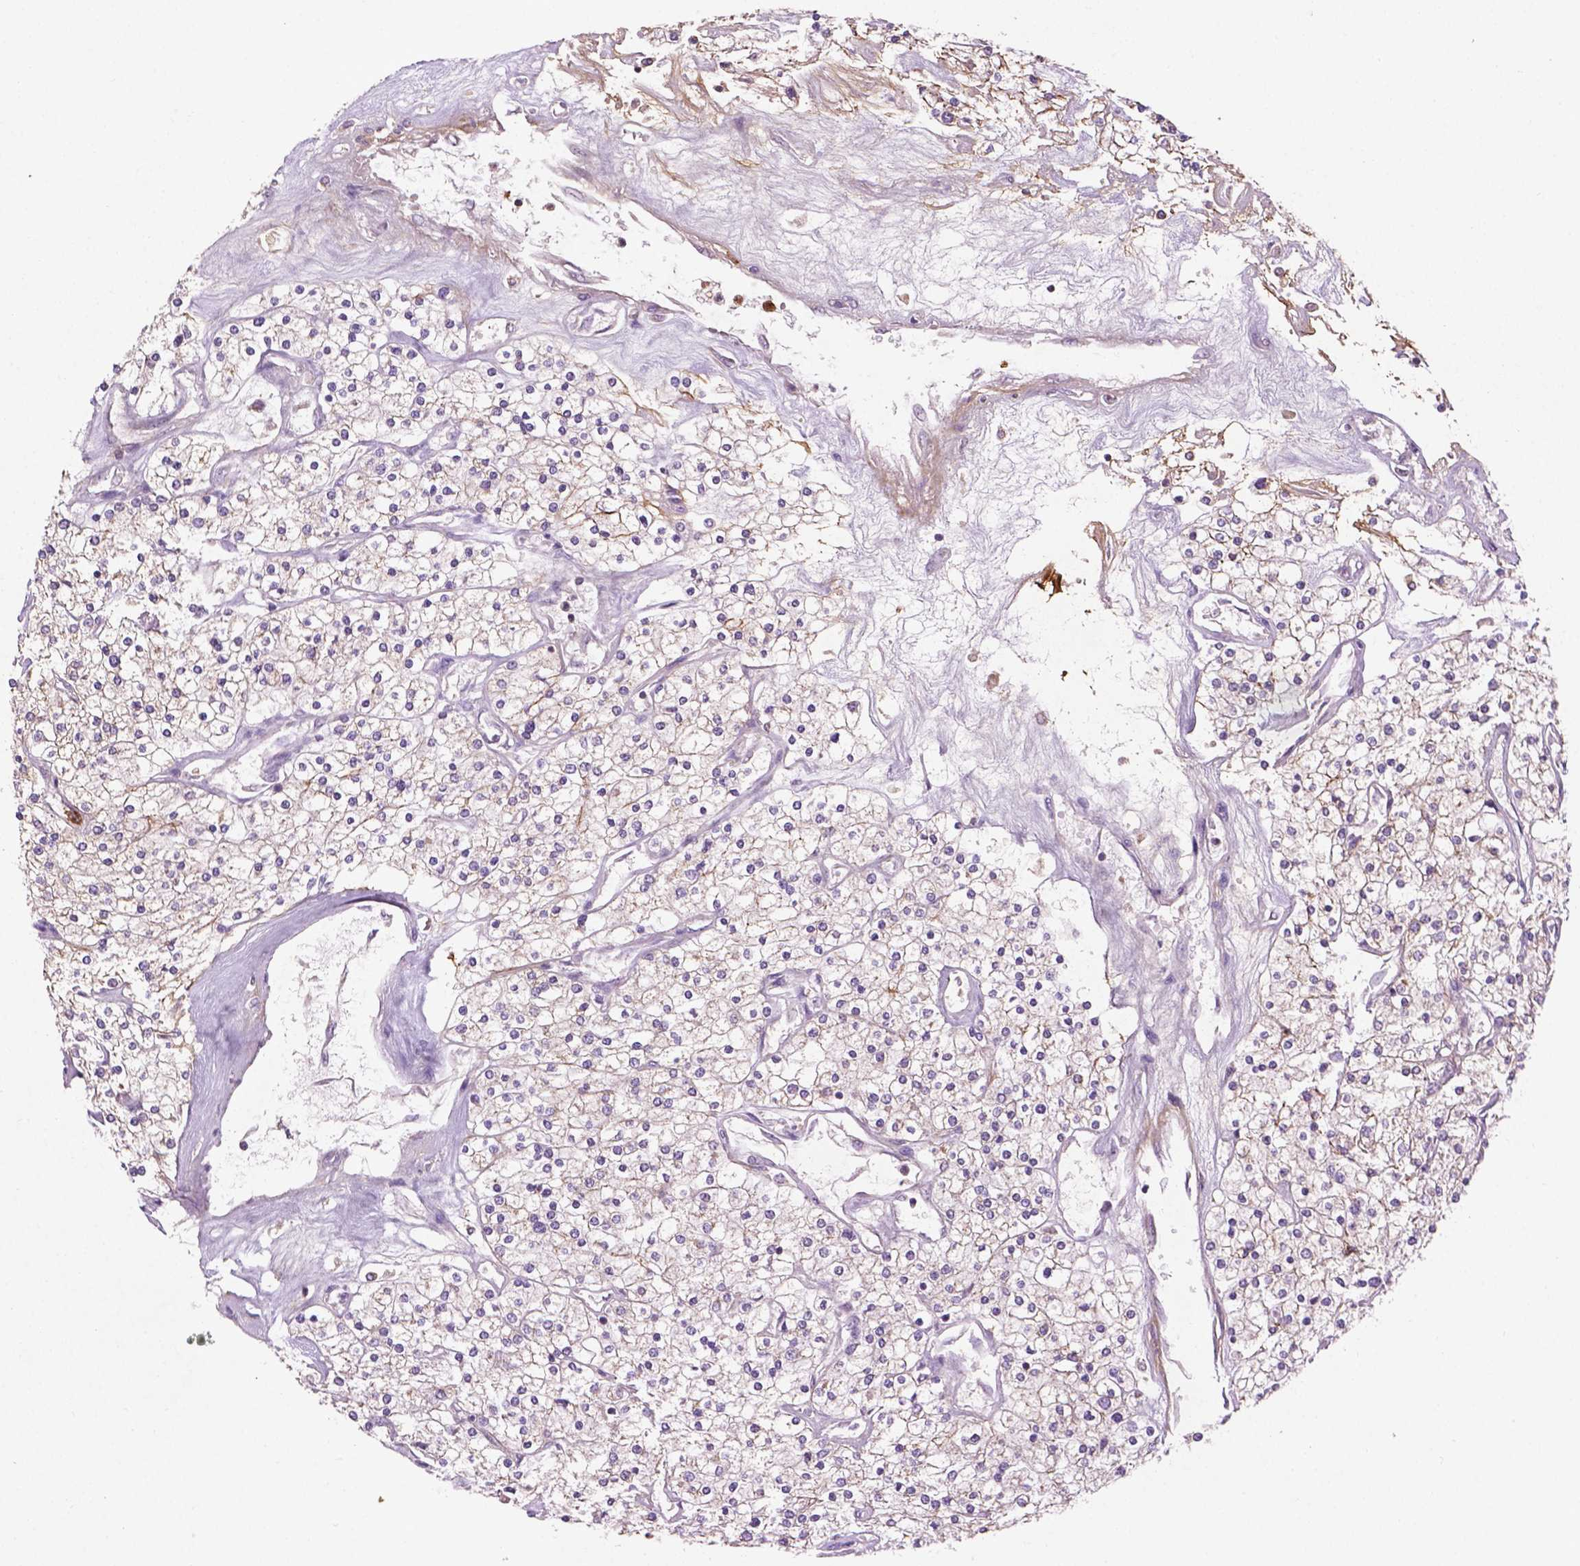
{"staining": {"intensity": "negative", "quantity": "none", "location": "none"}, "tissue": "renal cancer", "cell_type": "Tumor cells", "image_type": "cancer", "snomed": [{"axis": "morphology", "description": "Adenocarcinoma, NOS"}, {"axis": "topography", "description": "Kidney"}], "caption": "Immunohistochemistry (IHC) micrograph of renal adenocarcinoma stained for a protein (brown), which demonstrates no positivity in tumor cells.", "gene": "LRRC3C", "patient": {"sex": "male", "age": 80}}